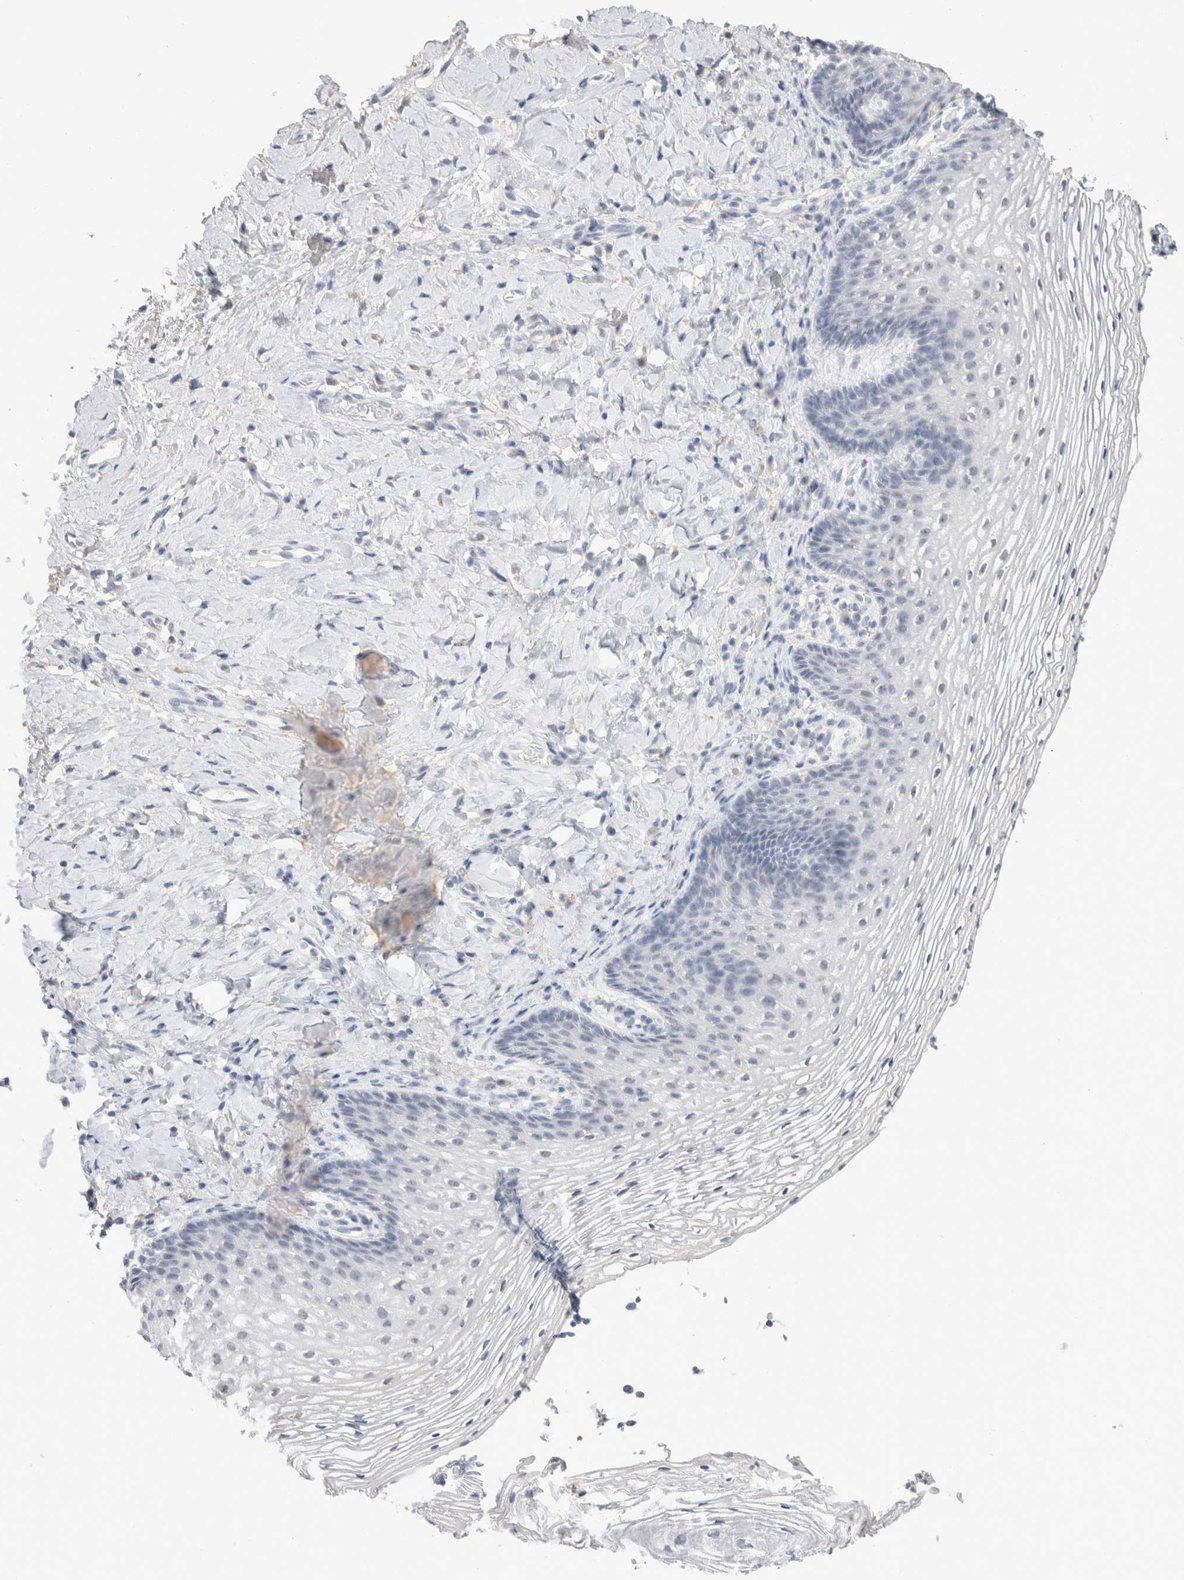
{"staining": {"intensity": "negative", "quantity": "none", "location": "none"}, "tissue": "vagina", "cell_type": "Squamous epithelial cells", "image_type": "normal", "snomed": [{"axis": "morphology", "description": "Normal tissue, NOS"}, {"axis": "topography", "description": "Vagina"}], "caption": "The IHC photomicrograph has no significant positivity in squamous epithelial cells of vagina. (DAB immunohistochemistry with hematoxylin counter stain).", "gene": "CADM3", "patient": {"sex": "female", "age": 60}}